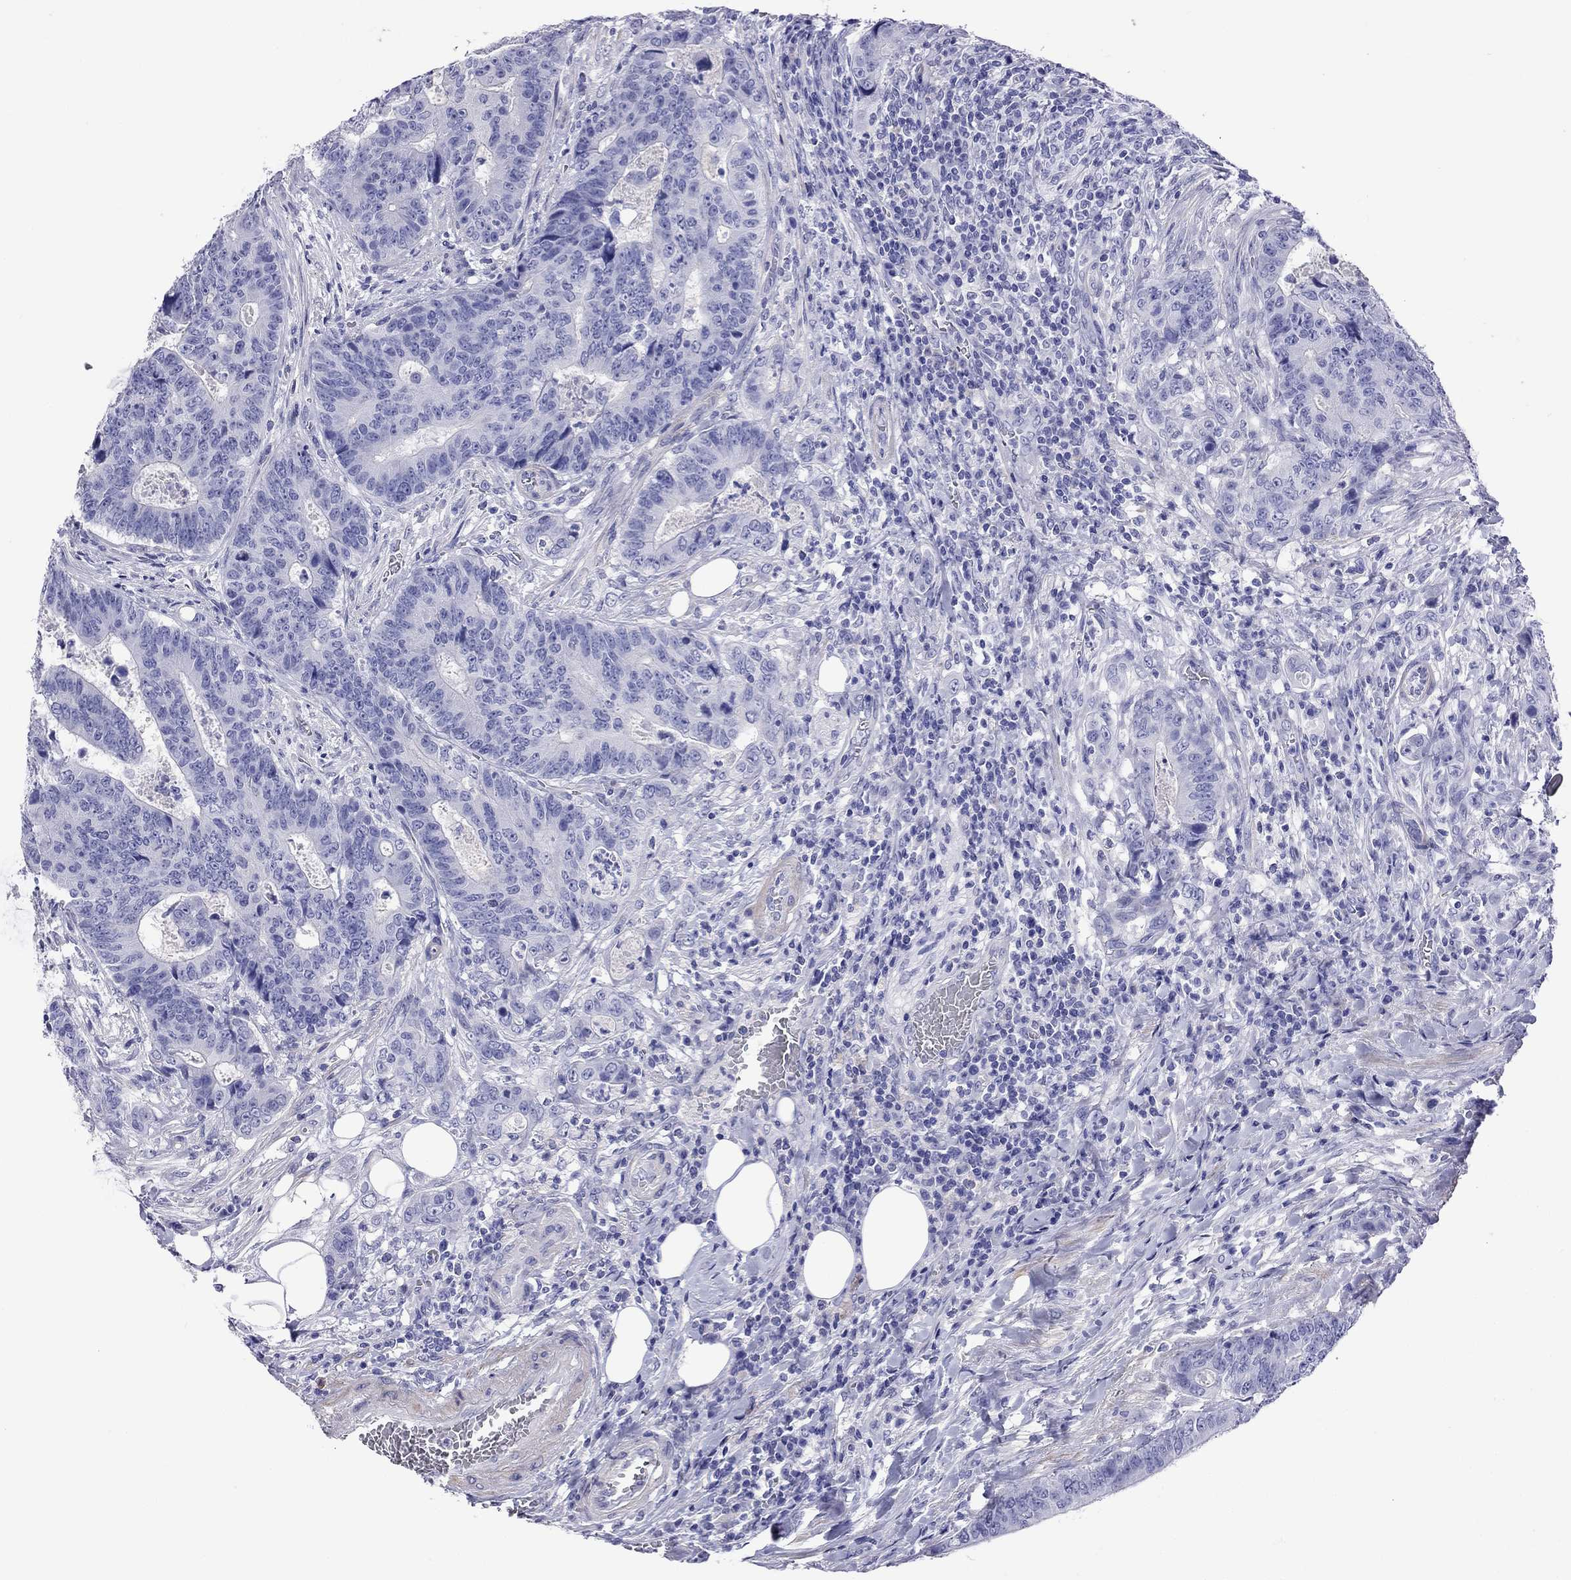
{"staining": {"intensity": "negative", "quantity": "none", "location": "none"}, "tissue": "colorectal cancer", "cell_type": "Tumor cells", "image_type": "cancer", "snomed": [{"axis": "morphology", "description": "Adenocarcinoma, NOS"}, {"axis": "topography", "description": "Colon"}], "caption": "Immunohistochemistry (IHC) image of colorectal cancer stained for a protein (brown), which demonstrates no staining in tumor cells.", "gene": "KIAA2012", "patient": {"sex": "female", "age": 48}}